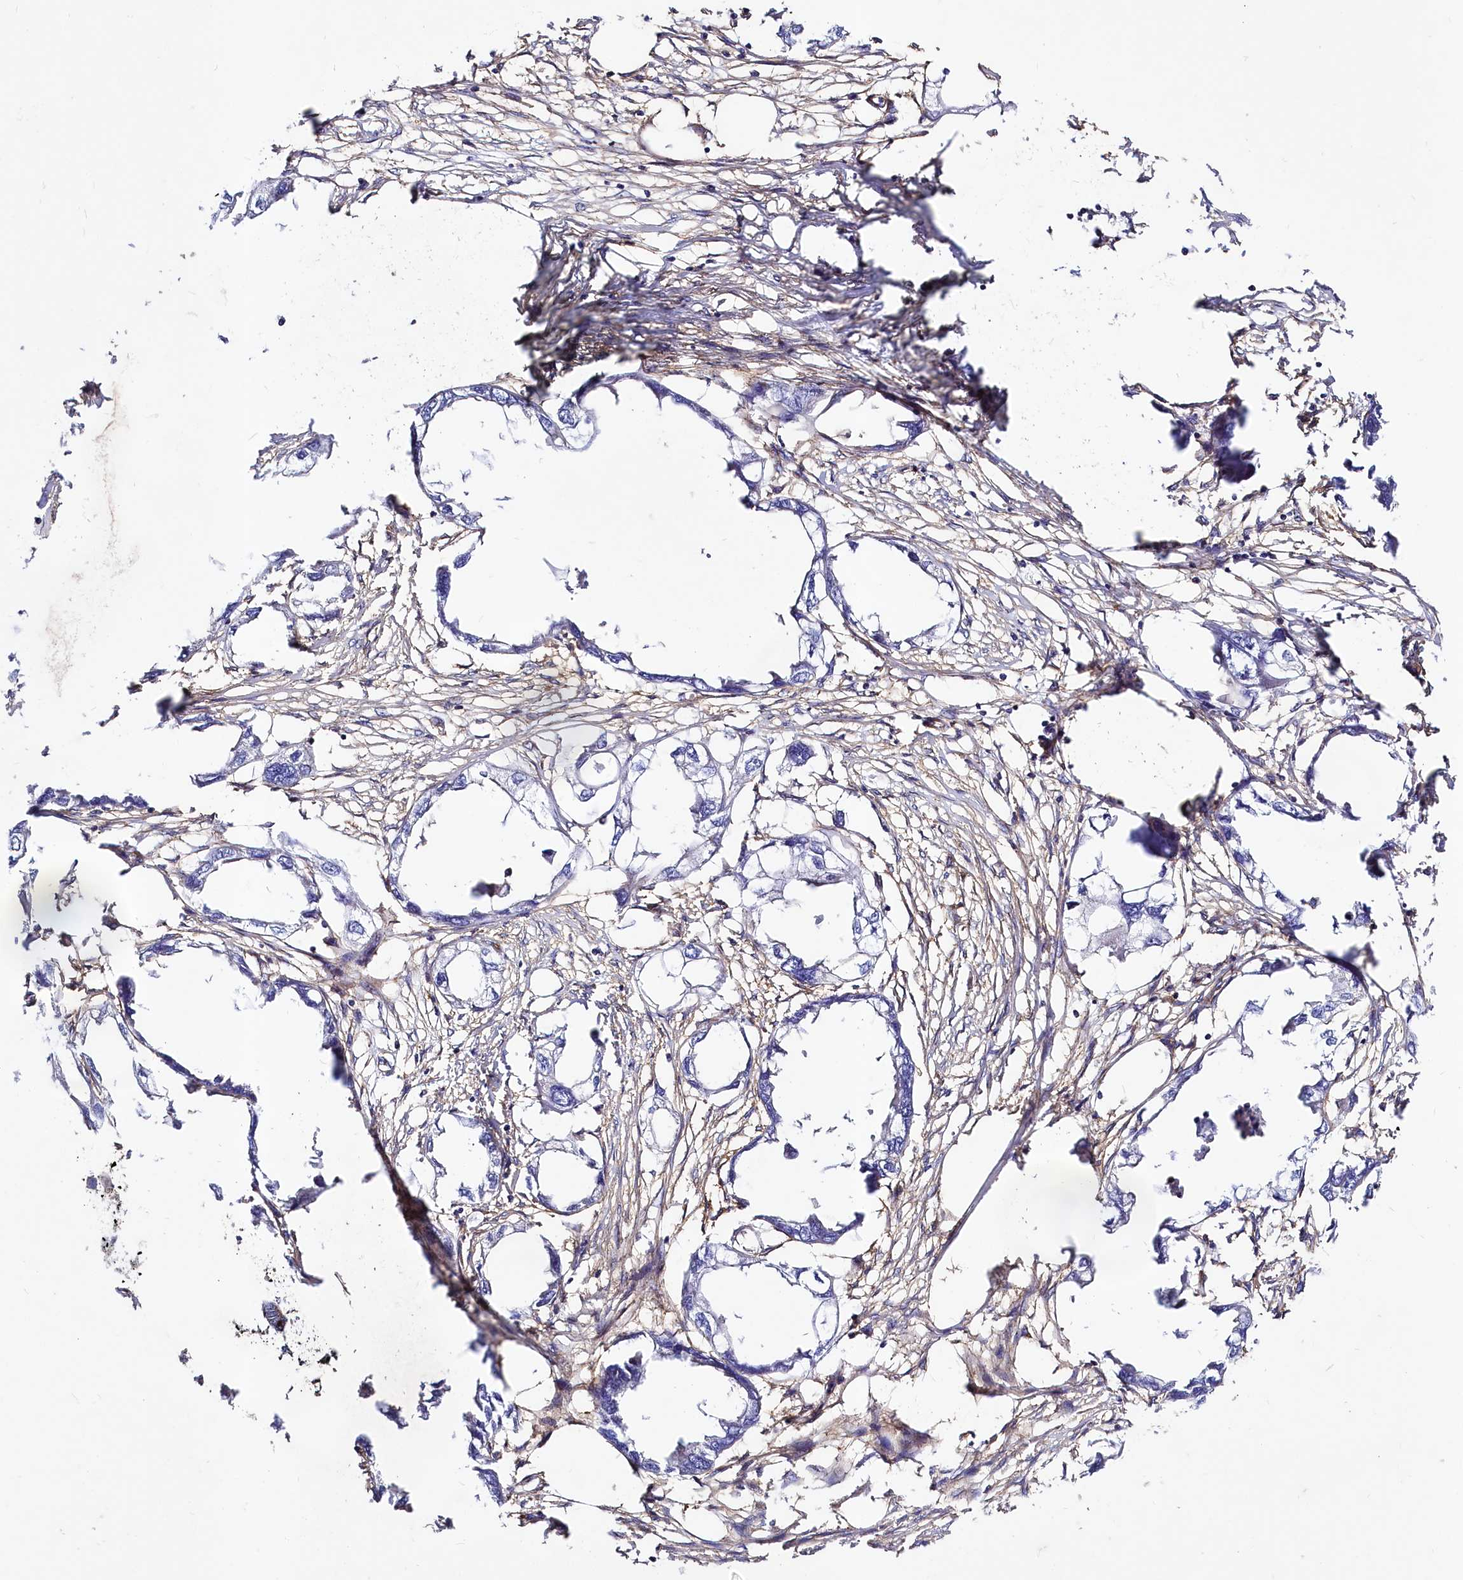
{"staining": {"intensity": "negative", "quantity": "none", "location": "none"}, "tissue": "endometrial cancer", "cell_type": "Tumor cells", "image_type": "cancer", "snomed": [{"axis": "morphology", "description": "Adenocarcinoma, NOS"}, {"axis": "morphology", "description": "Adenocarcinoma, metastatic, NOS"}, {"axis": "topography", "description": "Adipose tissue"}, {"axis": "topography", "description": "Endometrium"}], "caption": "This is an IHC image of human endometrial cancer (adenocarcinoma). There is no positivity in tumor cells.", "gene": "ANO6", "patient": {"sex": "female", "age": 67}}